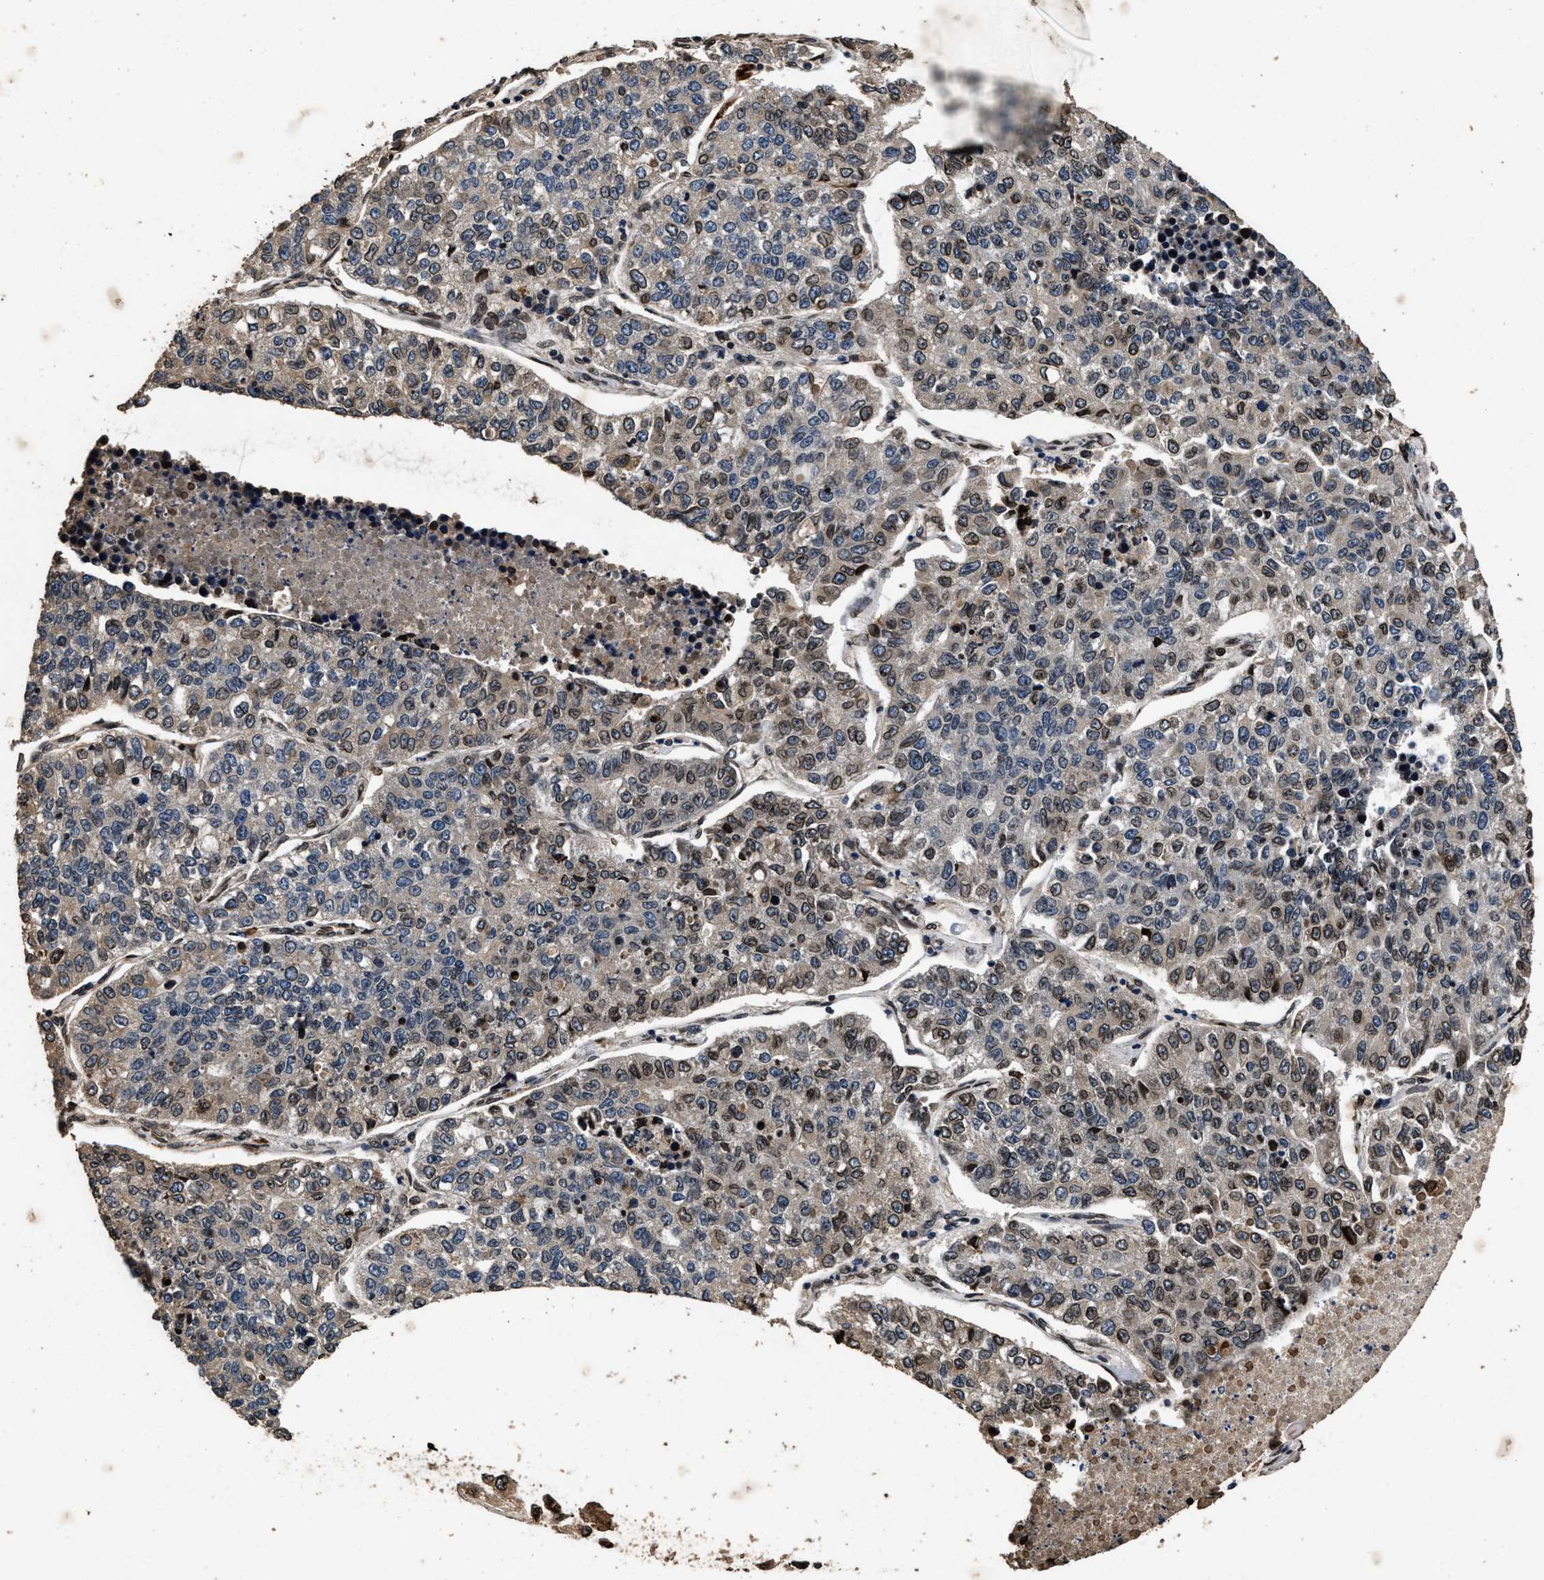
{"staining": {"intensity": "moderate", "quantity": "<25%", "location": "nuclear"}, "tissue": "lung cancer", "cell_type": "Tumor cells", "image_type": "cancer", "snomed": [{"axis": "morphology", "description": "Adenocarcinoma, NOS"}, {"axis": "topography", "description": "Lung"}], "caption": "Protein staining displays moderate nuclear expression in about <25% of tumor cells in lung adenocarcinoma. (DAB (3,3'-diaminobenzidine) IHC, brown staining for protein, blue staining for nuclei).", "gene": "ACCS", "patient": {"sex": "male", "age": 49}}